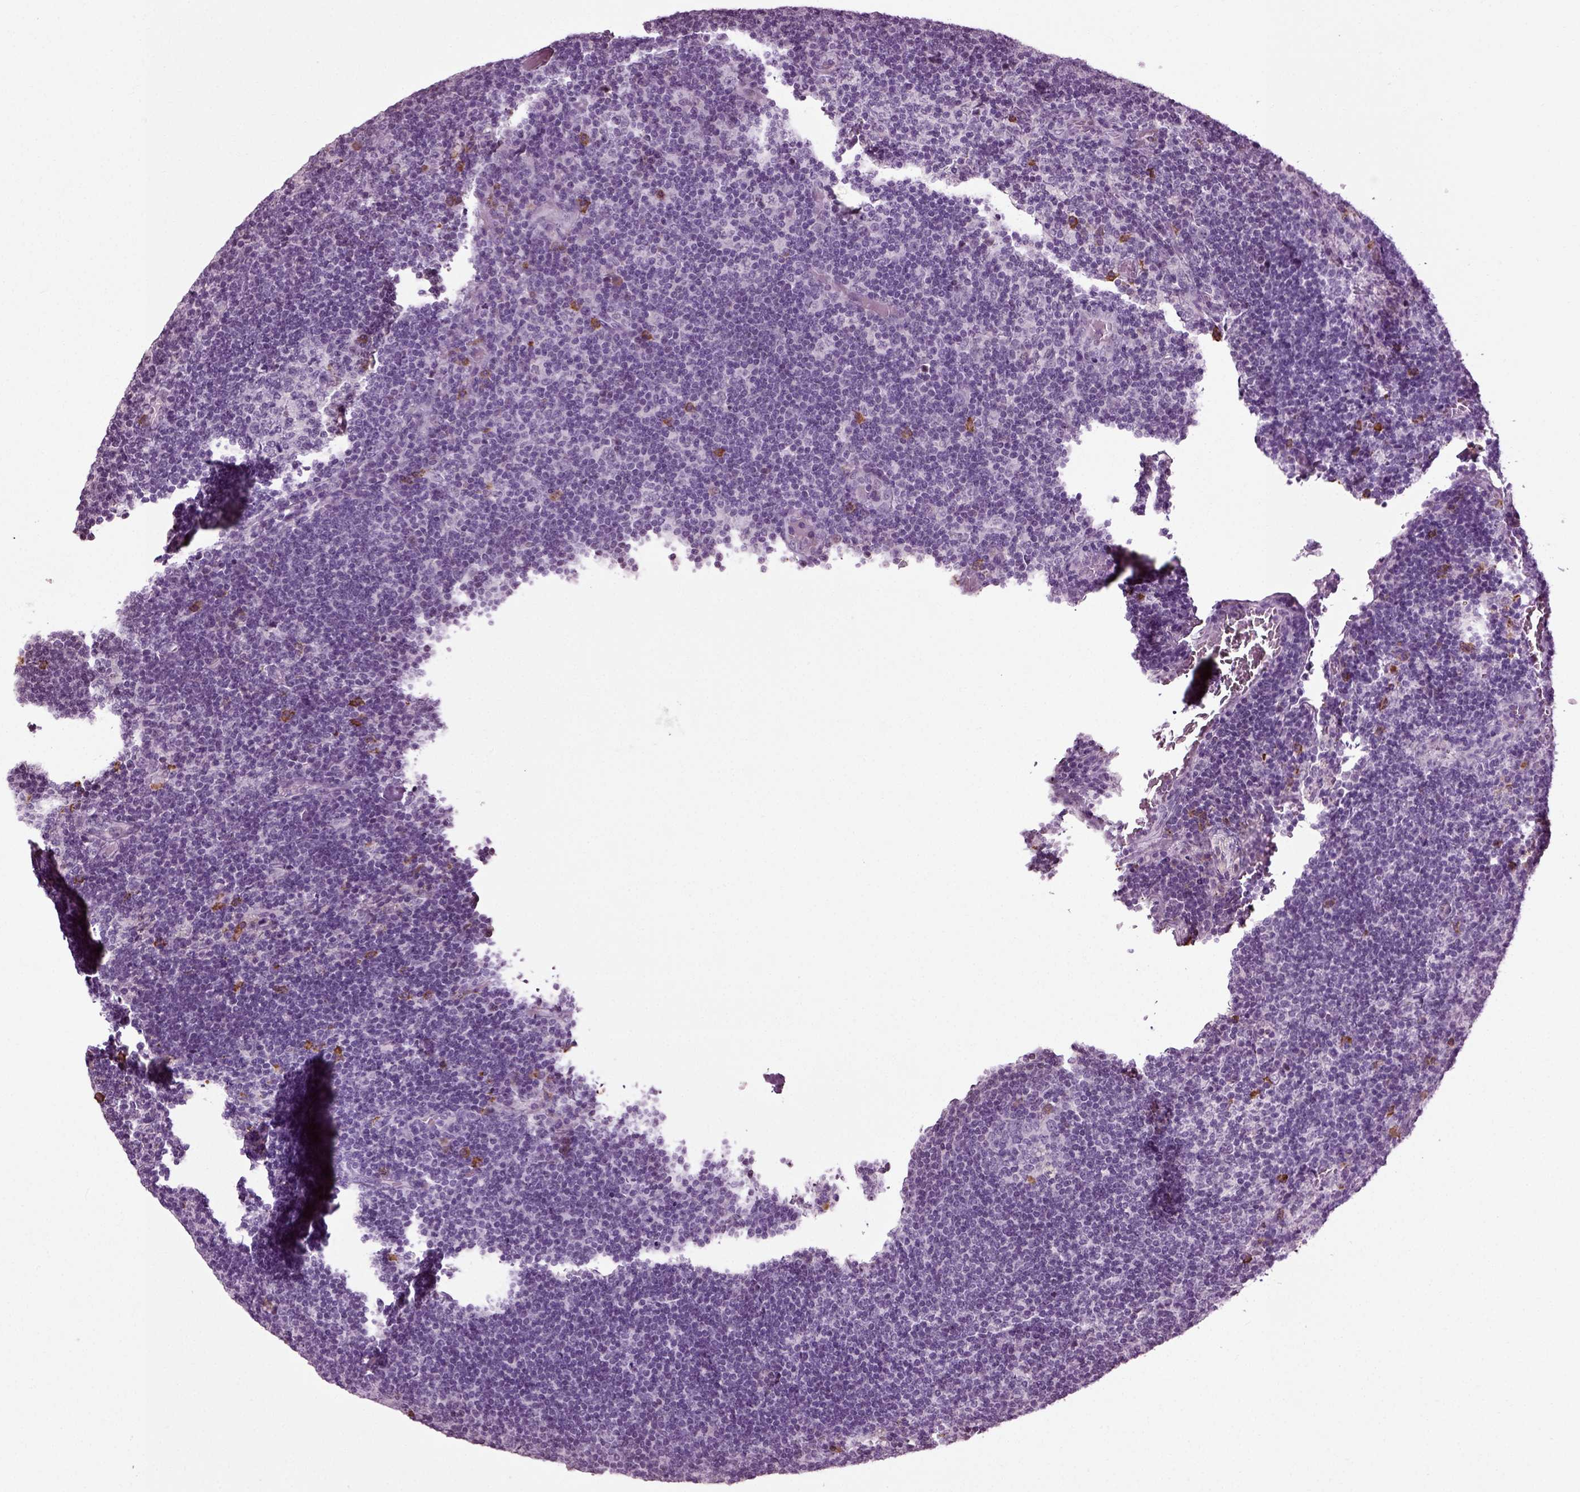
{"staining": {"intensity": "negative", "quantity": "none", "location": "none"}, "tissue": "lymph node", "cell_type": "Germinal center cells", "image_type": "normal", "snomed": [{"axis": "morphology", "description": "Normal tissue, NOS"}, {"axis": "topography", "description": "Lymph node"}], "caption": "Immunohistochemistry (IHC) image of normal lymph node: lymph node stained with DAB shows no significant protein positivity in germinal center cells. (DAB (3,3'-diaminobenzidine) immunohistochemistry, high magnification).", "gene": "SLC26A8", "patient": {"sex": "male", "age": 63}}